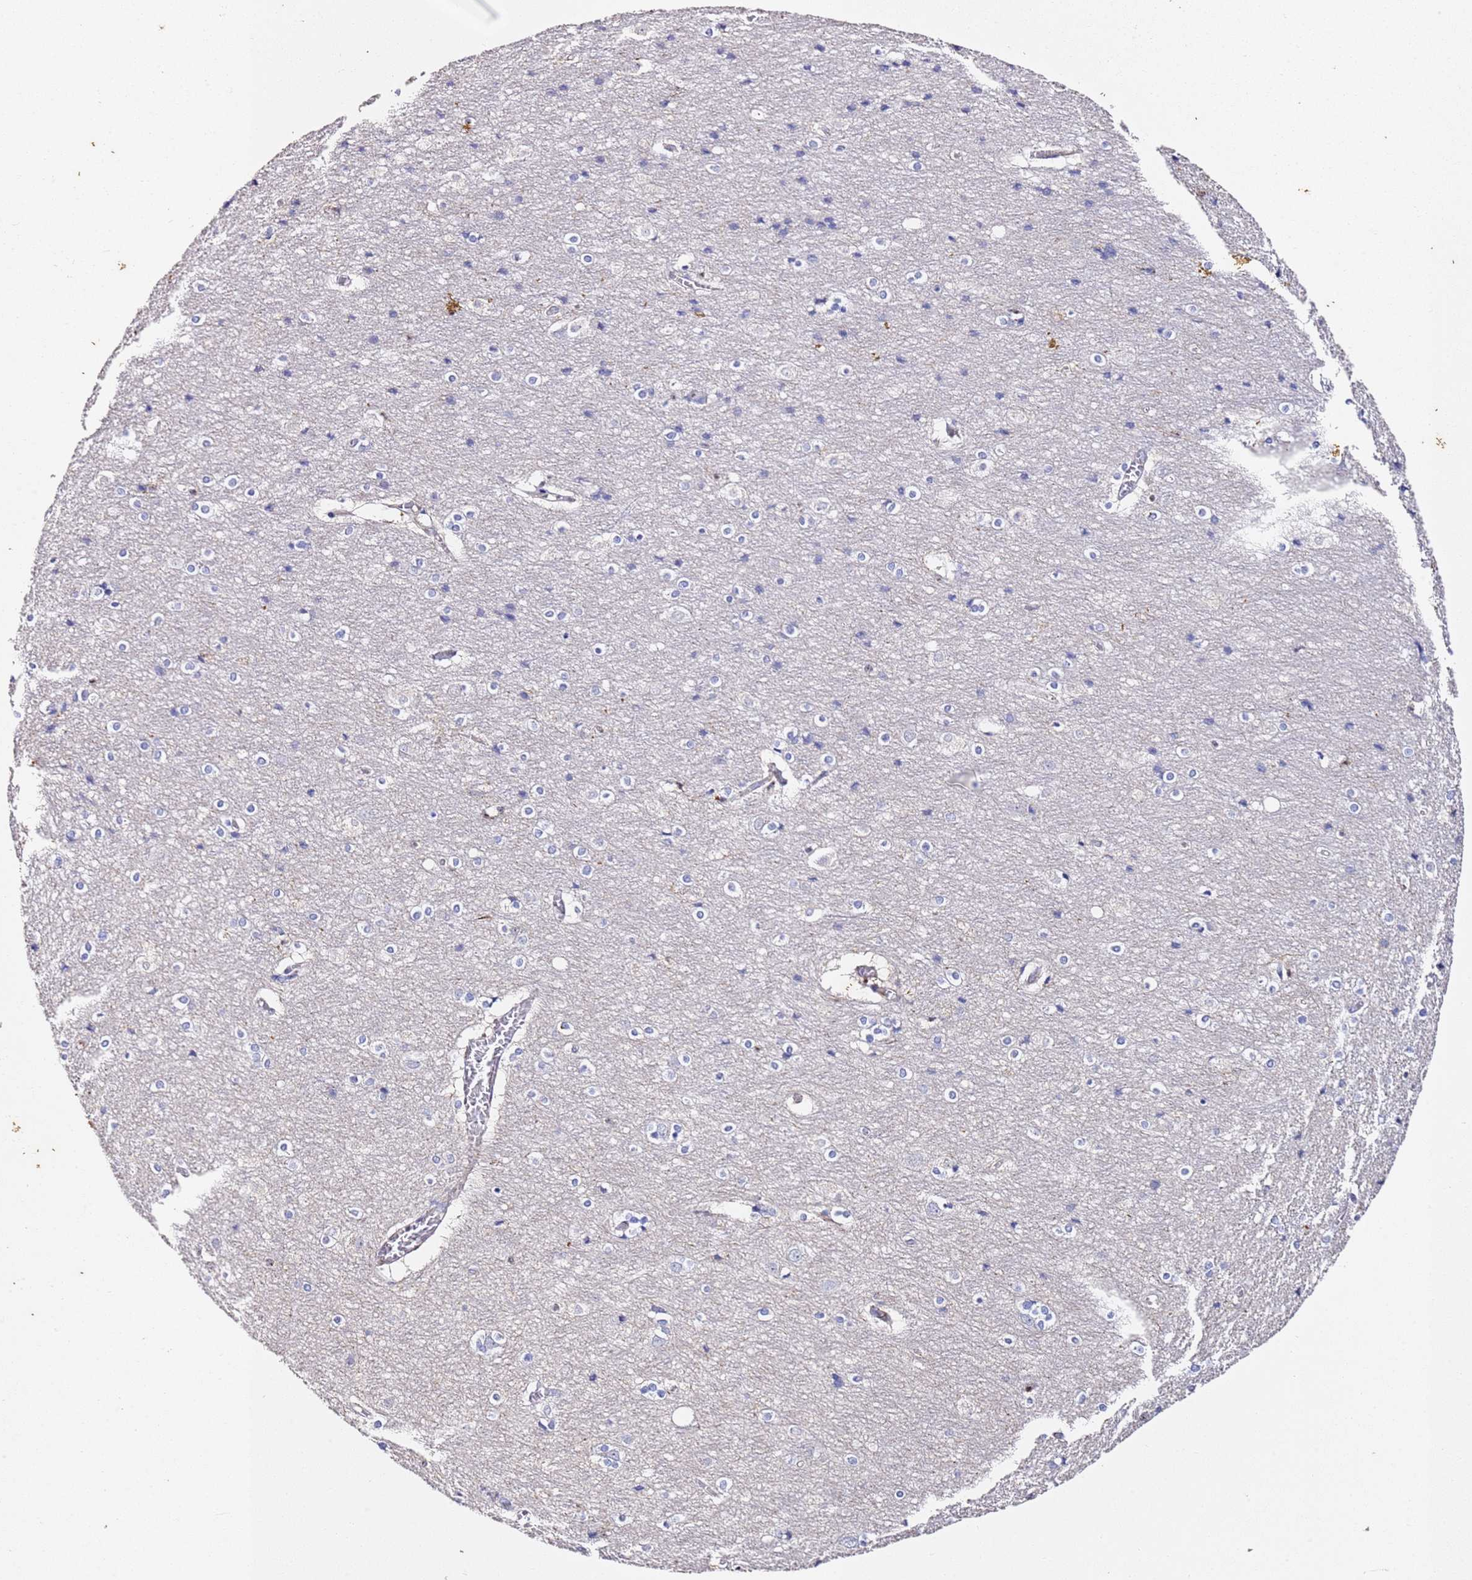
{"staining": {"intensity": "negative", "quantity": "none", "location": "none"}, "tissue": "cerebral cortex", "cell_type": "Endothelial cells", "image_type": "normal", "snomed": [{"axis": "morphology", "description": "Normal tissue, NOS"}, {"axis": "topography", "description": "Cerebral cortex"}], "caption": "DAB immunohistochemical staining of benign cerebral cortex reveals no significant staining in endothelial cells. Nuclei are stained in blue.", "gene": "ZNF671", "patient": {"sex": "male", "age": 54}}